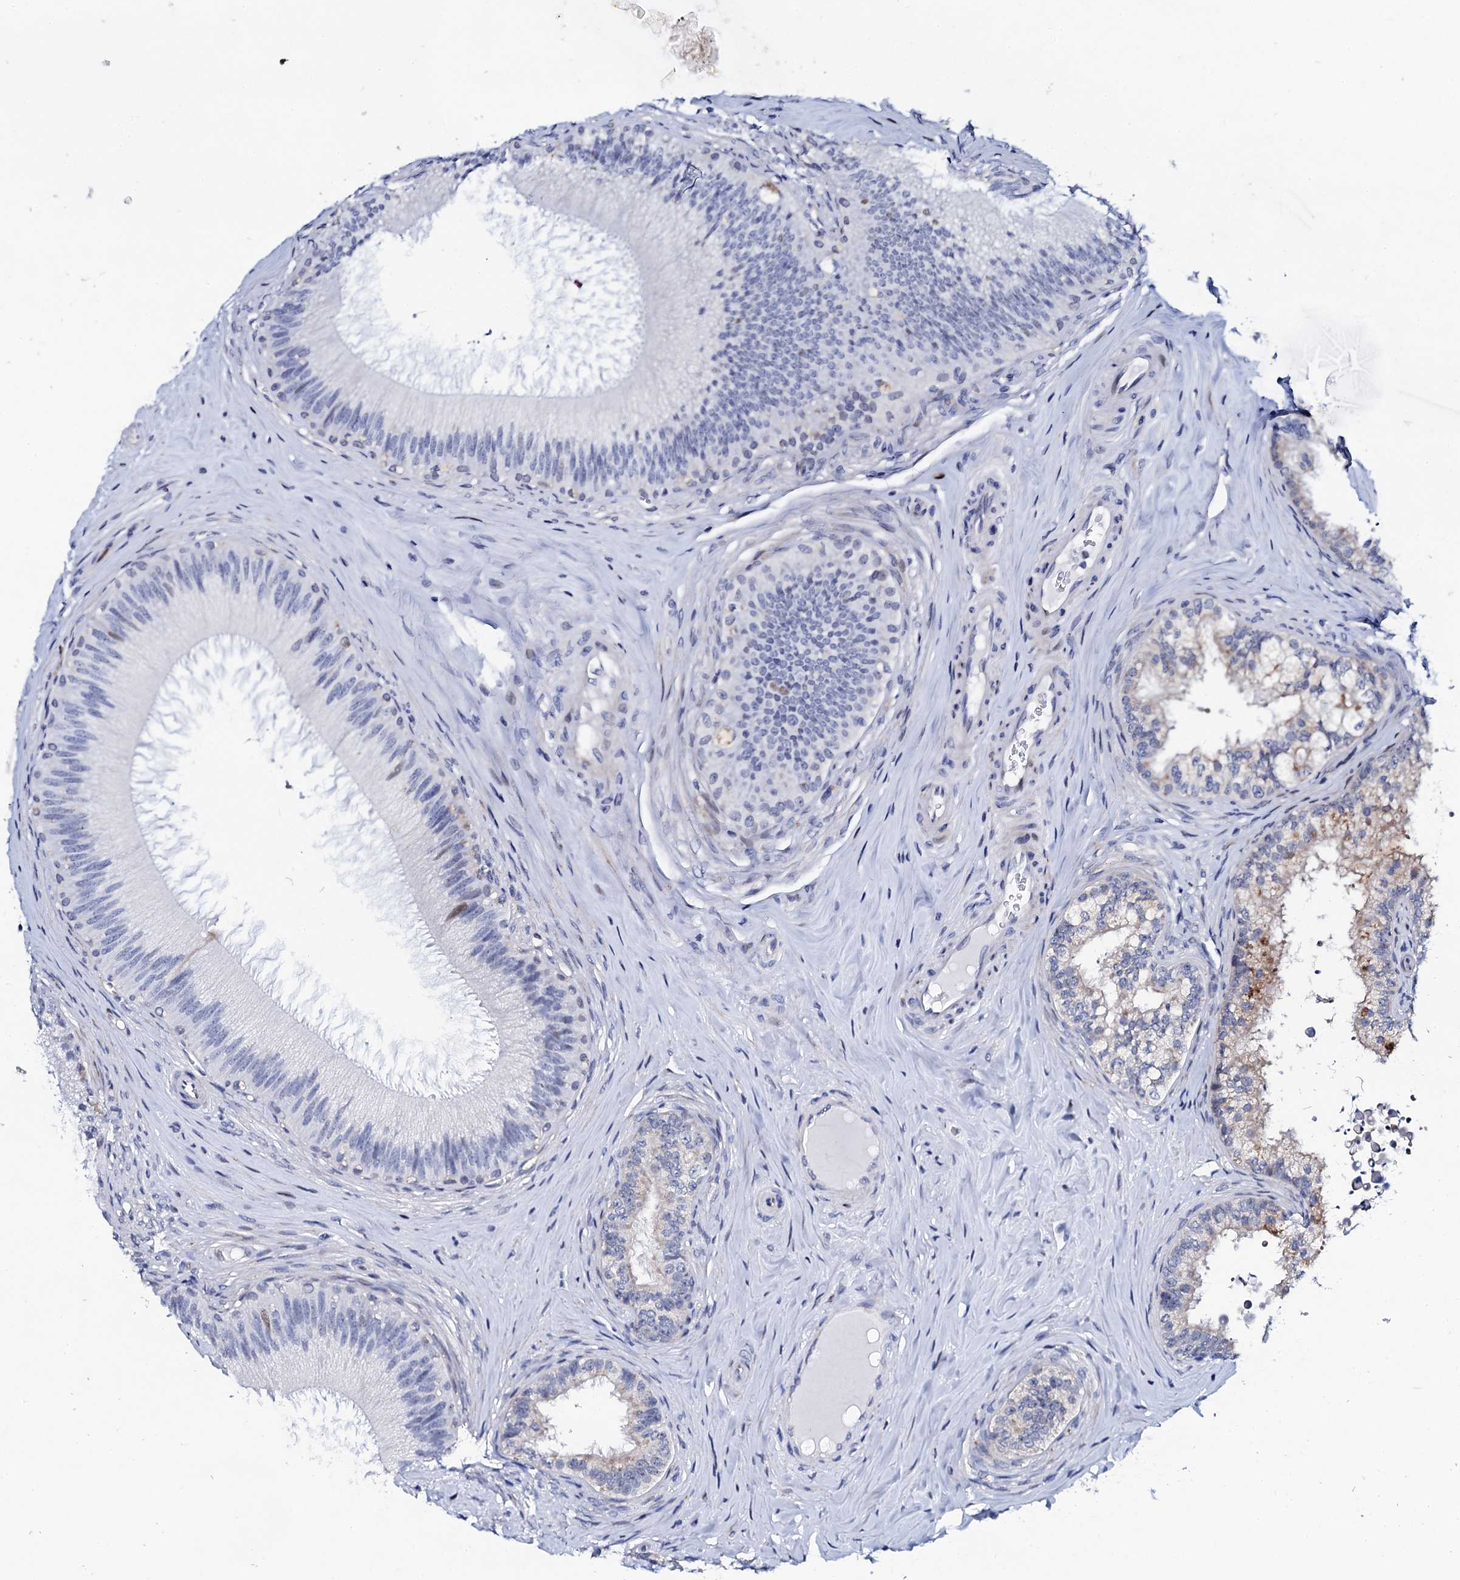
{"staining": {"intensity": "negative", "quantity": "none", "location": "none"}, "tissue": "epididymis", "cell_type": "Glandular cells", "image_type": "normal", "snomed": [{"axis": "morphology", "description": "Normal tissue, NOS"}, {"axis": "topography", "description": "Epididymis"}], "caption": "The photomicrograph displays no staining of glandular cells in benign epididymis.", "gene": "NUDT13", "patient": {"sex": "male", "age": 46}}